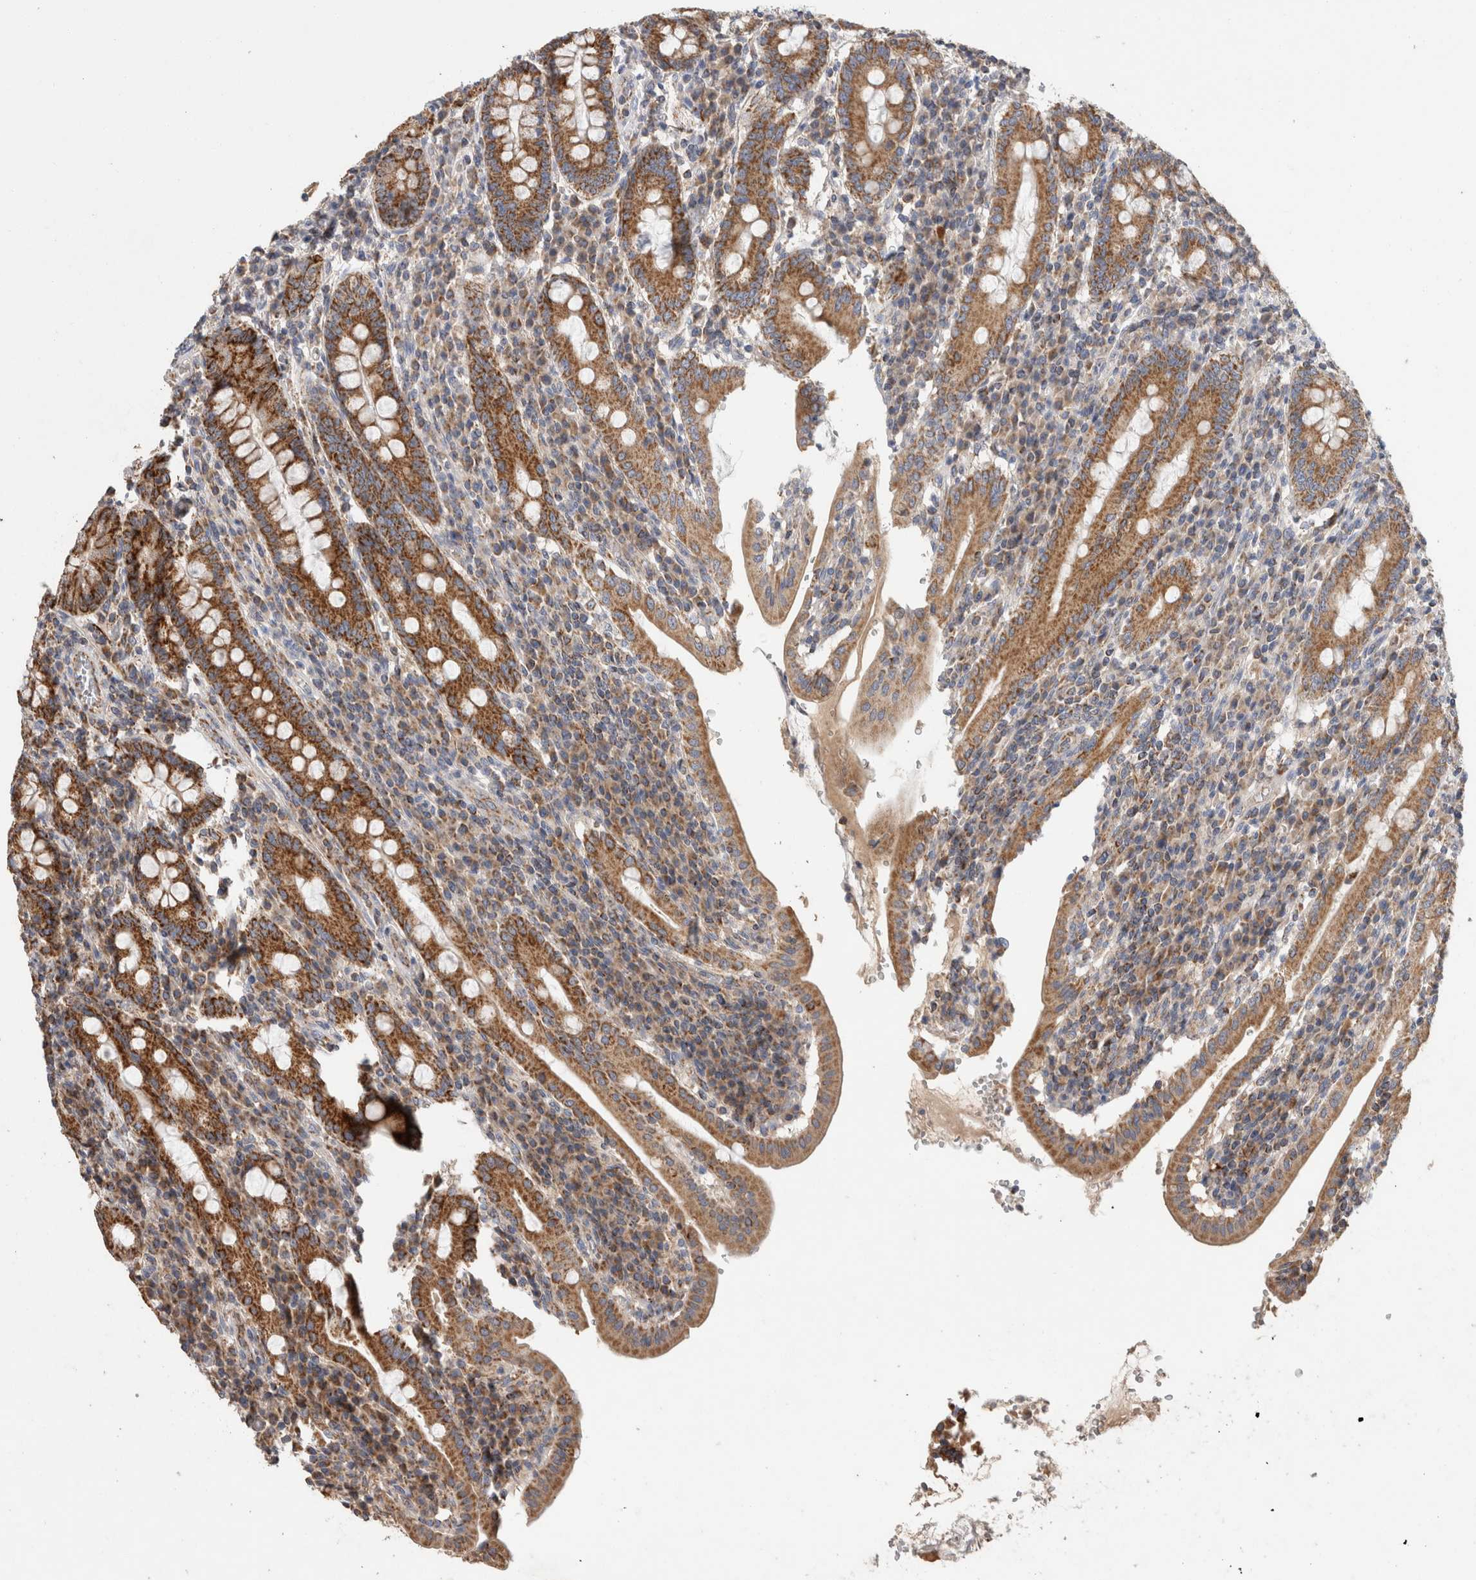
{"staining": {"intensity": "strong", "quantity": ">75%", "location": "cytoplasmic/membranous"}, "tissue": "duodenum", "cell_type": "Glandular cells", "image_type": "normal", "snomed": [{"axis": "morphology", "description": "Normal tissue, NOS"}, {"axis": "morphology", "description": "Adenocarcinoma, NOS"}, {"axis": "topography", "description": "Pancreas"}, {"axis": "topography", "description": "Duodenum"}], "caption": "The photomicrograph exhibits a brown stain indicating the presence of a protein in the cytoplasmic/membranous of glandular cells in duodenum.", "gene": "IARS2", "patient": {"sex": "male", "age": 50}}